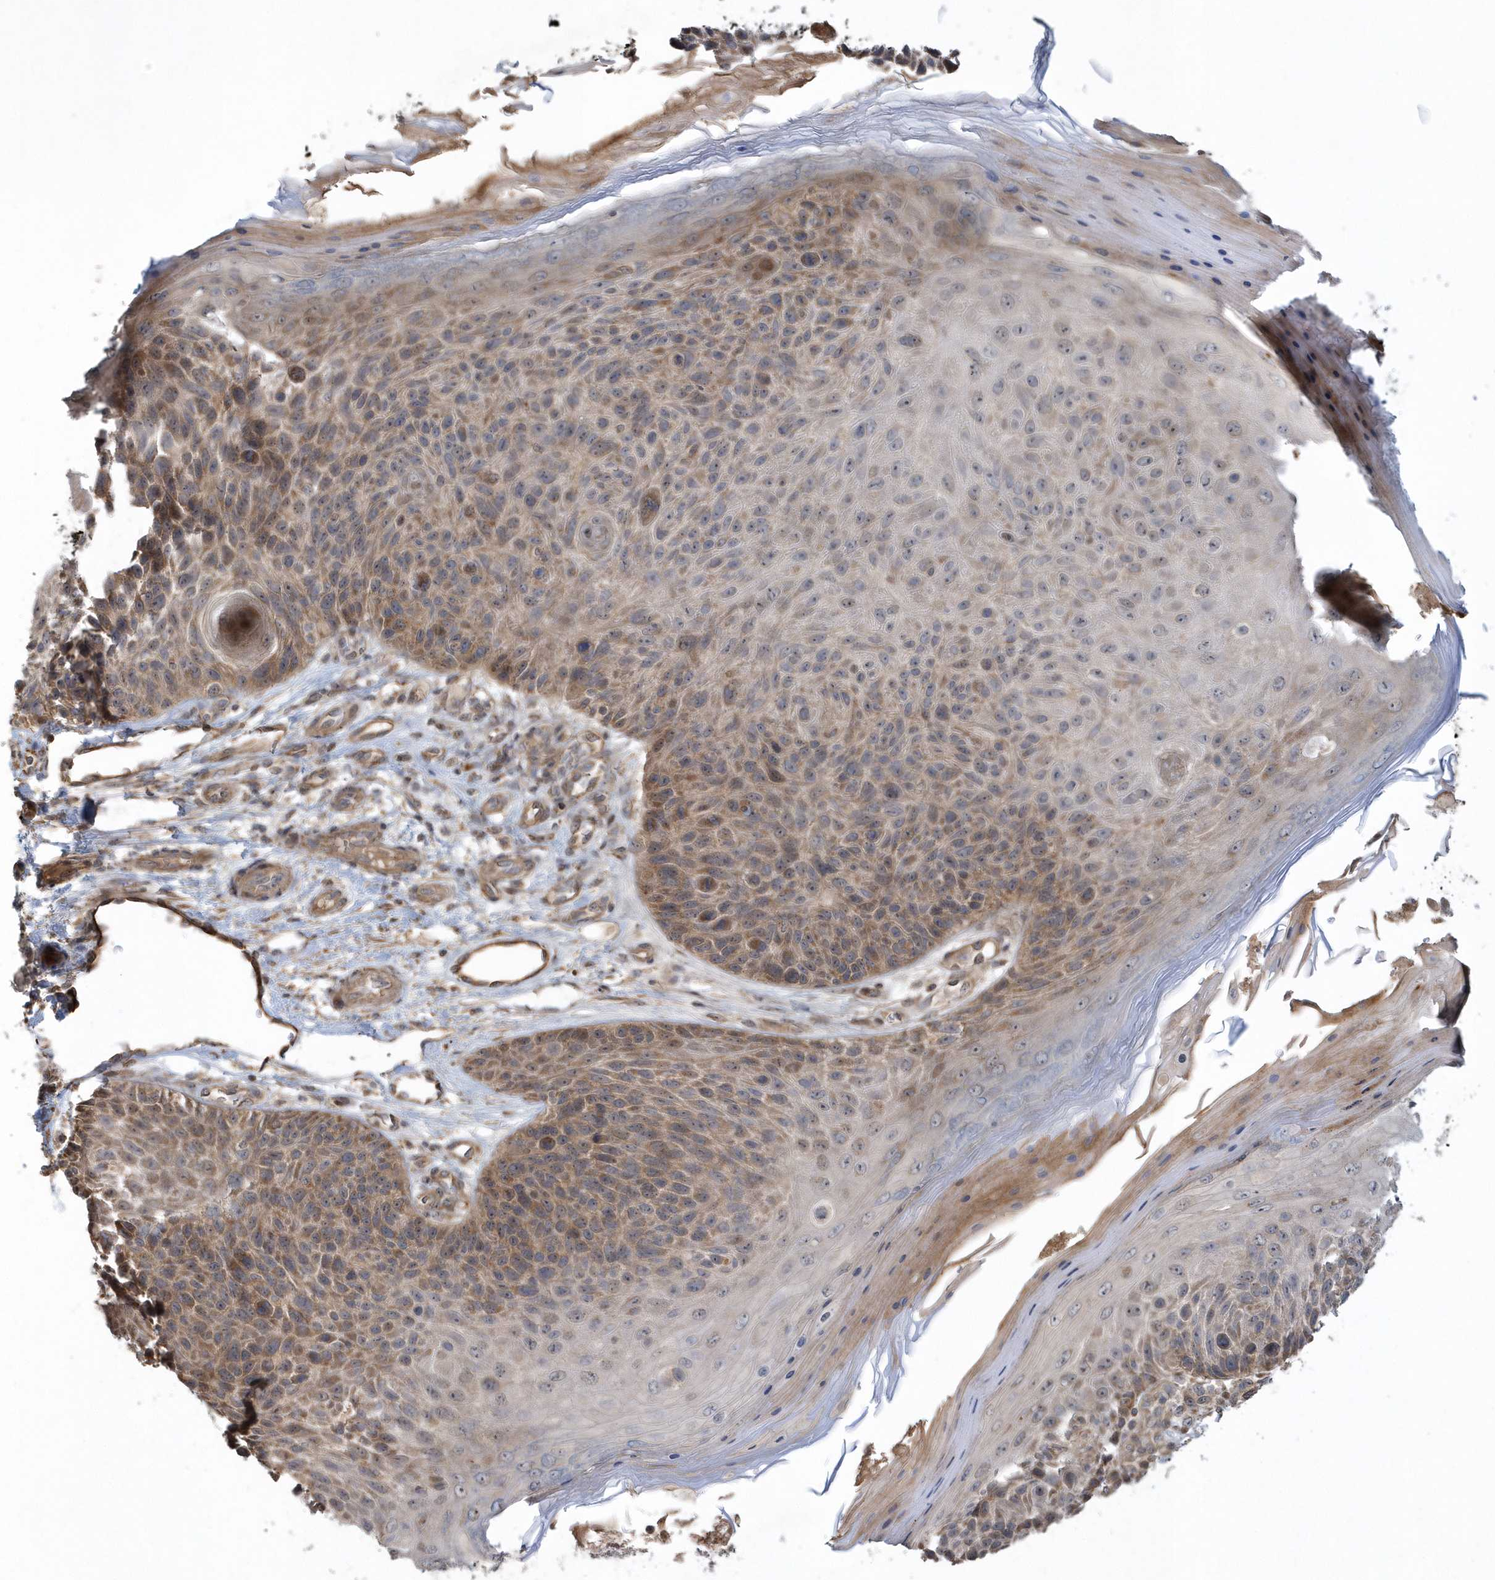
{"staining": {"intensity": "moderate", "quantity": ">75%", "location": "cytoplasmic/membranous"}, "tissue": "skin cancer", "cell_type": "Tumor cells", "image_type": "cancer", "snomed": [{"axis": "morphology", "description": "Squamous cell carcinoma, NOS"}, {"axis": "topography", "description": "Skin"}], "caption": "Protein expression analysis of skin cancer reveals moderate cytoplasmic/membranous positivity in about >75% of tumor cells.", "gene": "THG1L", "patient": {"sex": "female", "age": 88}}